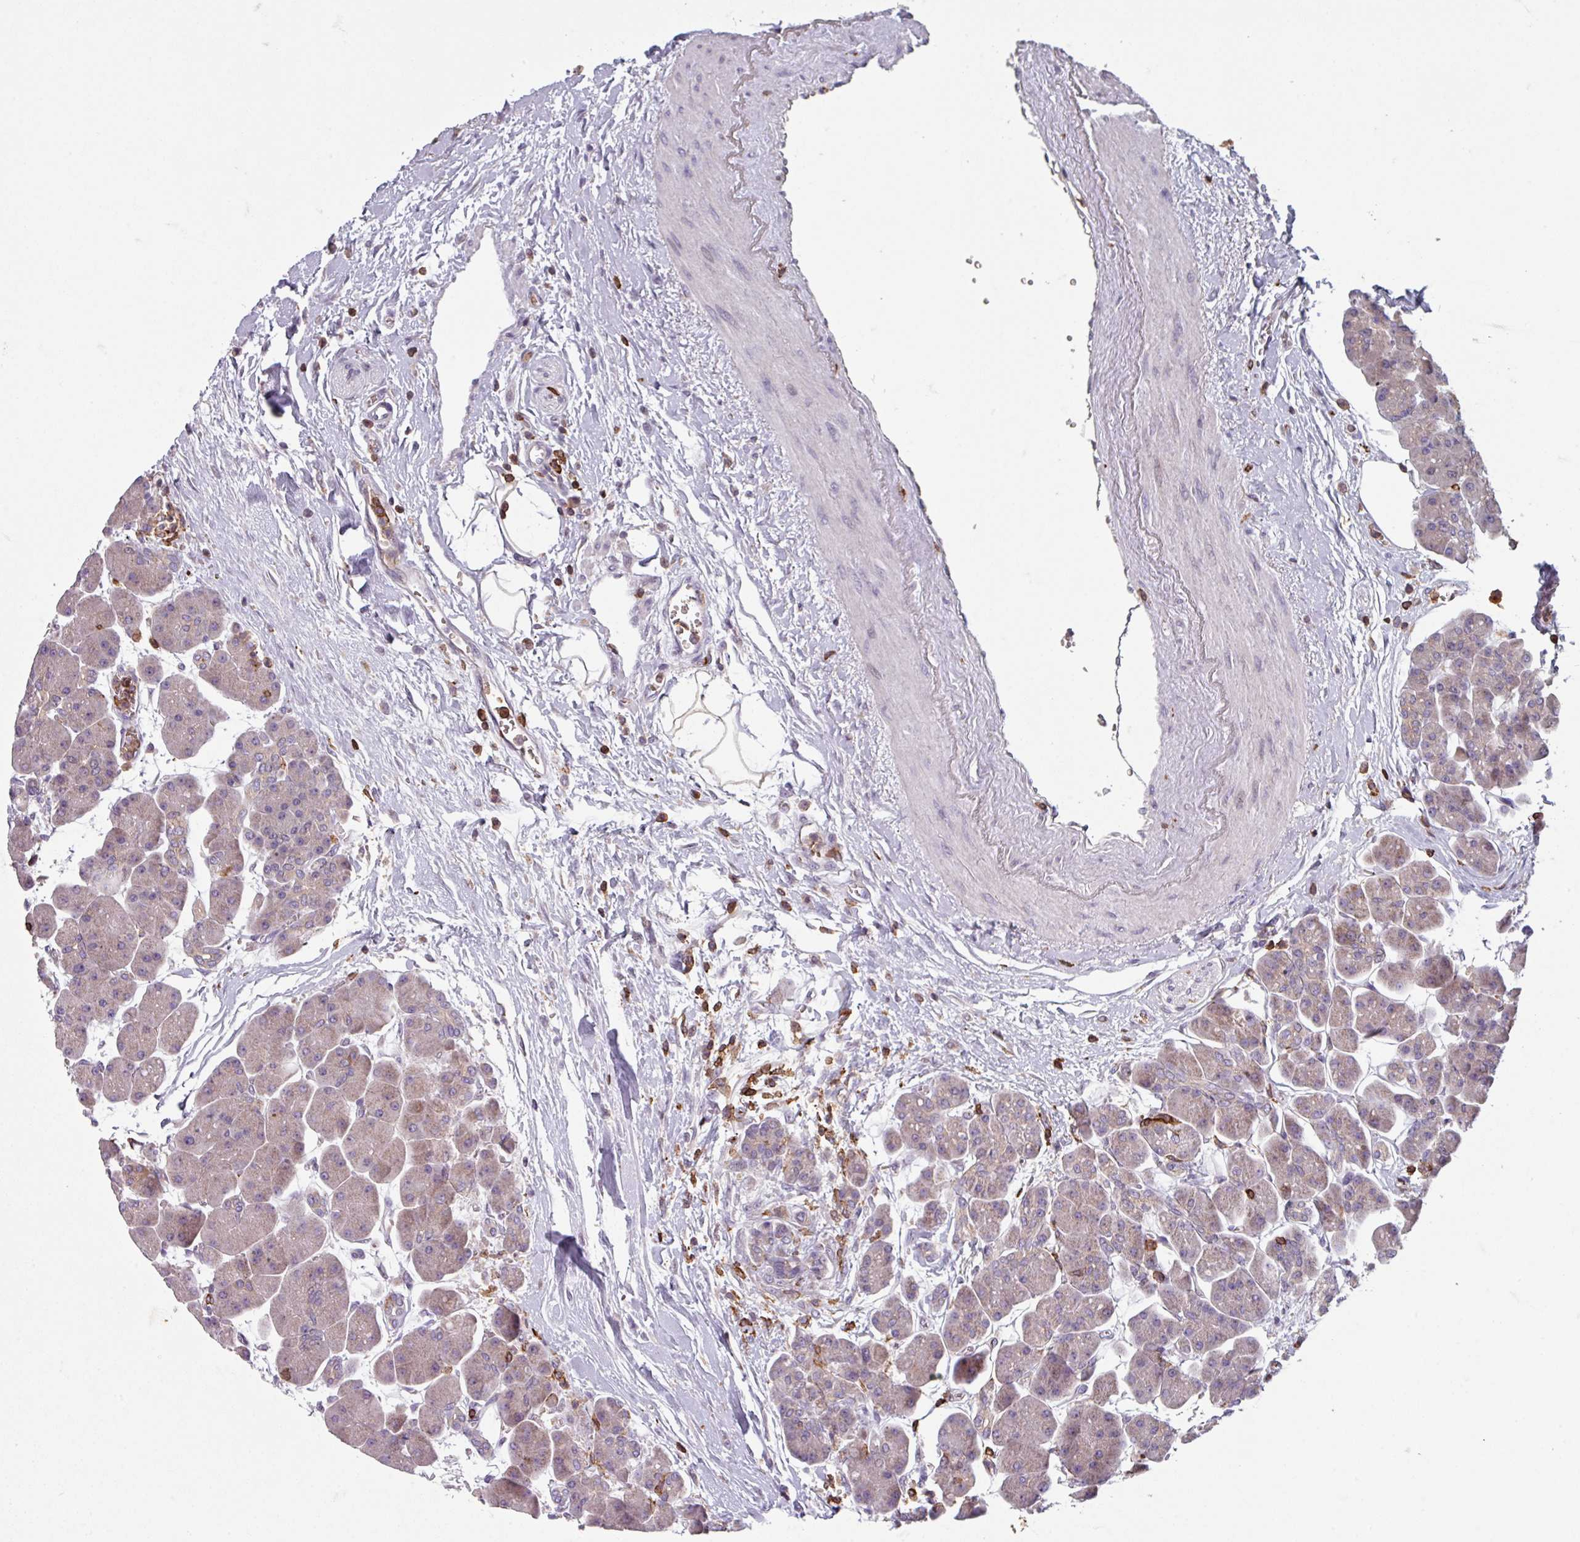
{"staining": {"intensity": "moderate", "quantity": "25%-75%", "location": "cytoplasmic/membranous"}, "tissue": "pancreas", "cell_type": "Exocrine glandular cells", "image_type": "normal", "snomed": [{"axis": "morphology", "description": "Normal tissue, NOS"}, {"axis": "topography", "description": "Pancreas"}], "caption": "This micrograph displays benign pancreas stained with immunohistochemistry (IHC) to label a protein in brown. The cytoplasmic/membranous of exocrine glandular cells show moderate positivity for the protein. Nuclei are counter-stained blue.", "gene": "NEDD9", "patient": {"sex": "male", "age": 66}}